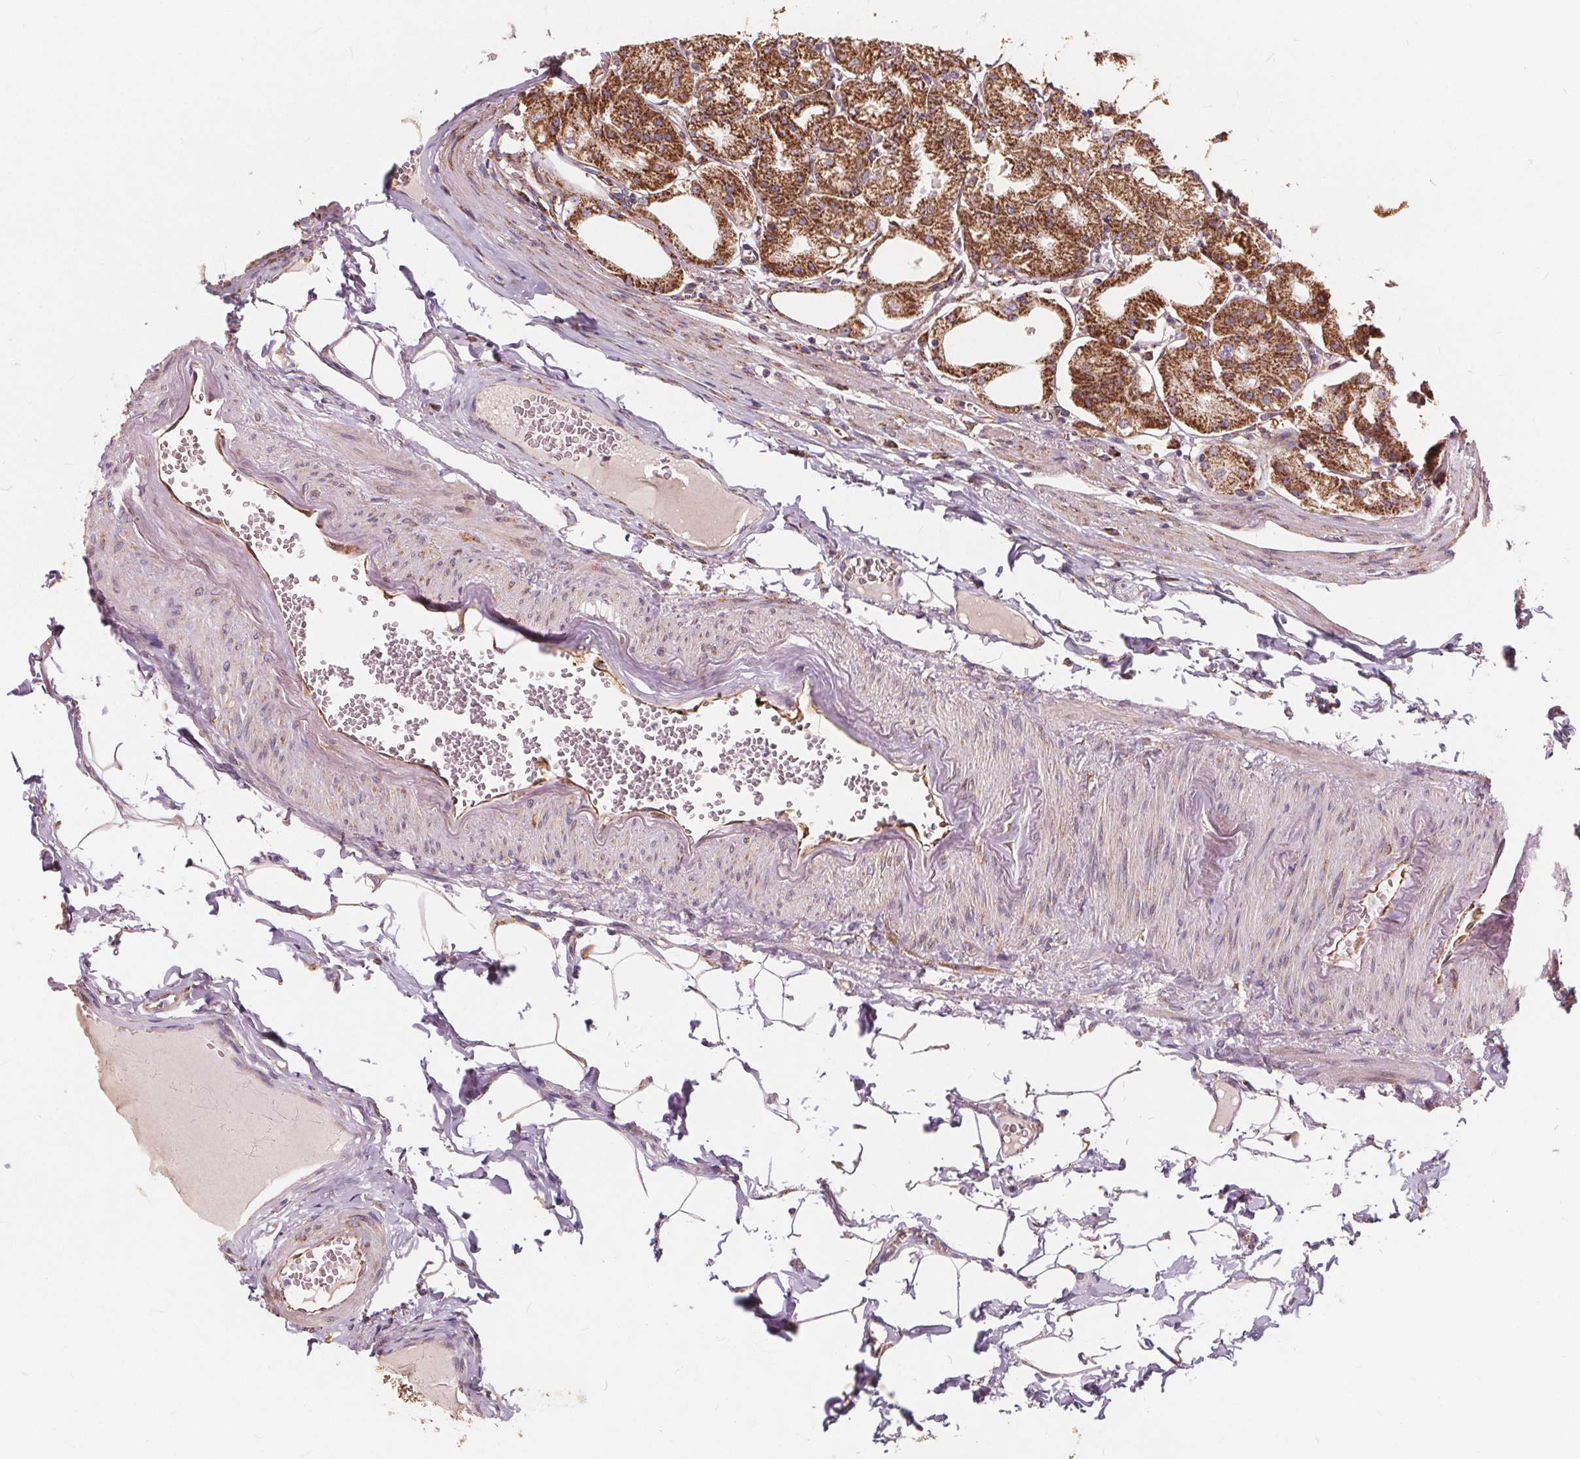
{"staining": {"intensity": "moderate", "quantity": ">75%", "location": "cytoplasmic/membranous"}, "tissue": "stomach", "cell_type": "Glandular cells", "image_type": "normal", "snomed": [{"axis": "morphology", "description": "Normal tissue, NOS"}, {"axis": "topography", "description": "Stomach, lower"}], "caption": "Immunohistochemistry of unremarkable human stomach reveals medium levels of moderate cytoplasmic/membranous expression in about >75% of glandular cells.", "gene": "PLSCR3", "patient": {"sex": "male", "age": 71}}